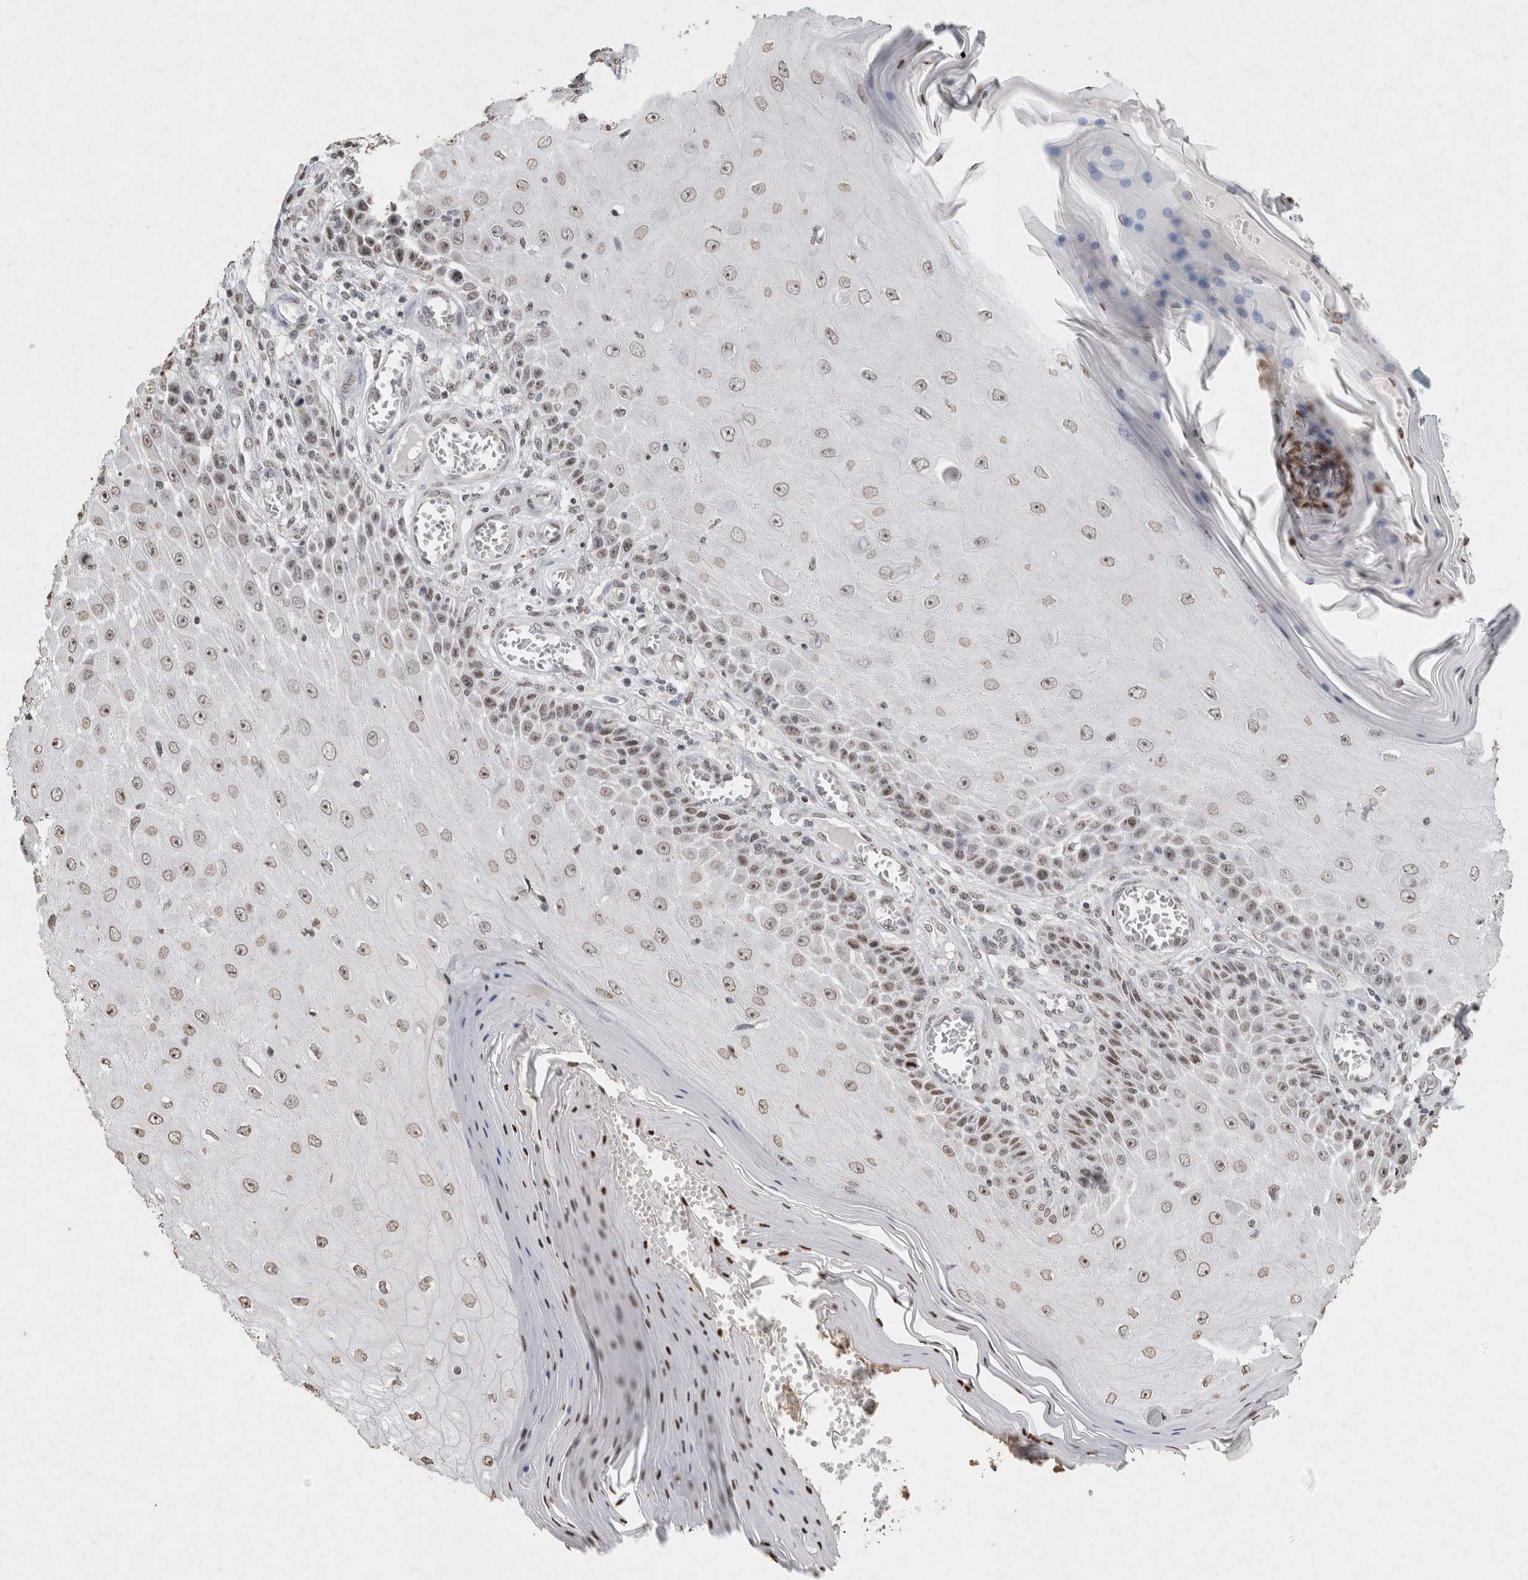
{"staining": {"intensity": "weak", "quantity": ">75%", "location": "nuclear"}, "tissue": "skin cancer", "cell_type": "Tumor cells", "image_type": "cancer", "snomed": [{"axis": "morphology", "description": "Squamous cell carcinoma, NOS"}, {"axis": "topography", "description": "Skin"}], "caption": "This micrograph exhibits immunohistochemistry staining of squamous cell carcinoma (skin), with low weak nuclear staining in about >75% of tumor cells.", "gene": "CNTN1", "patient": {"sex": "female", "age": 73}}